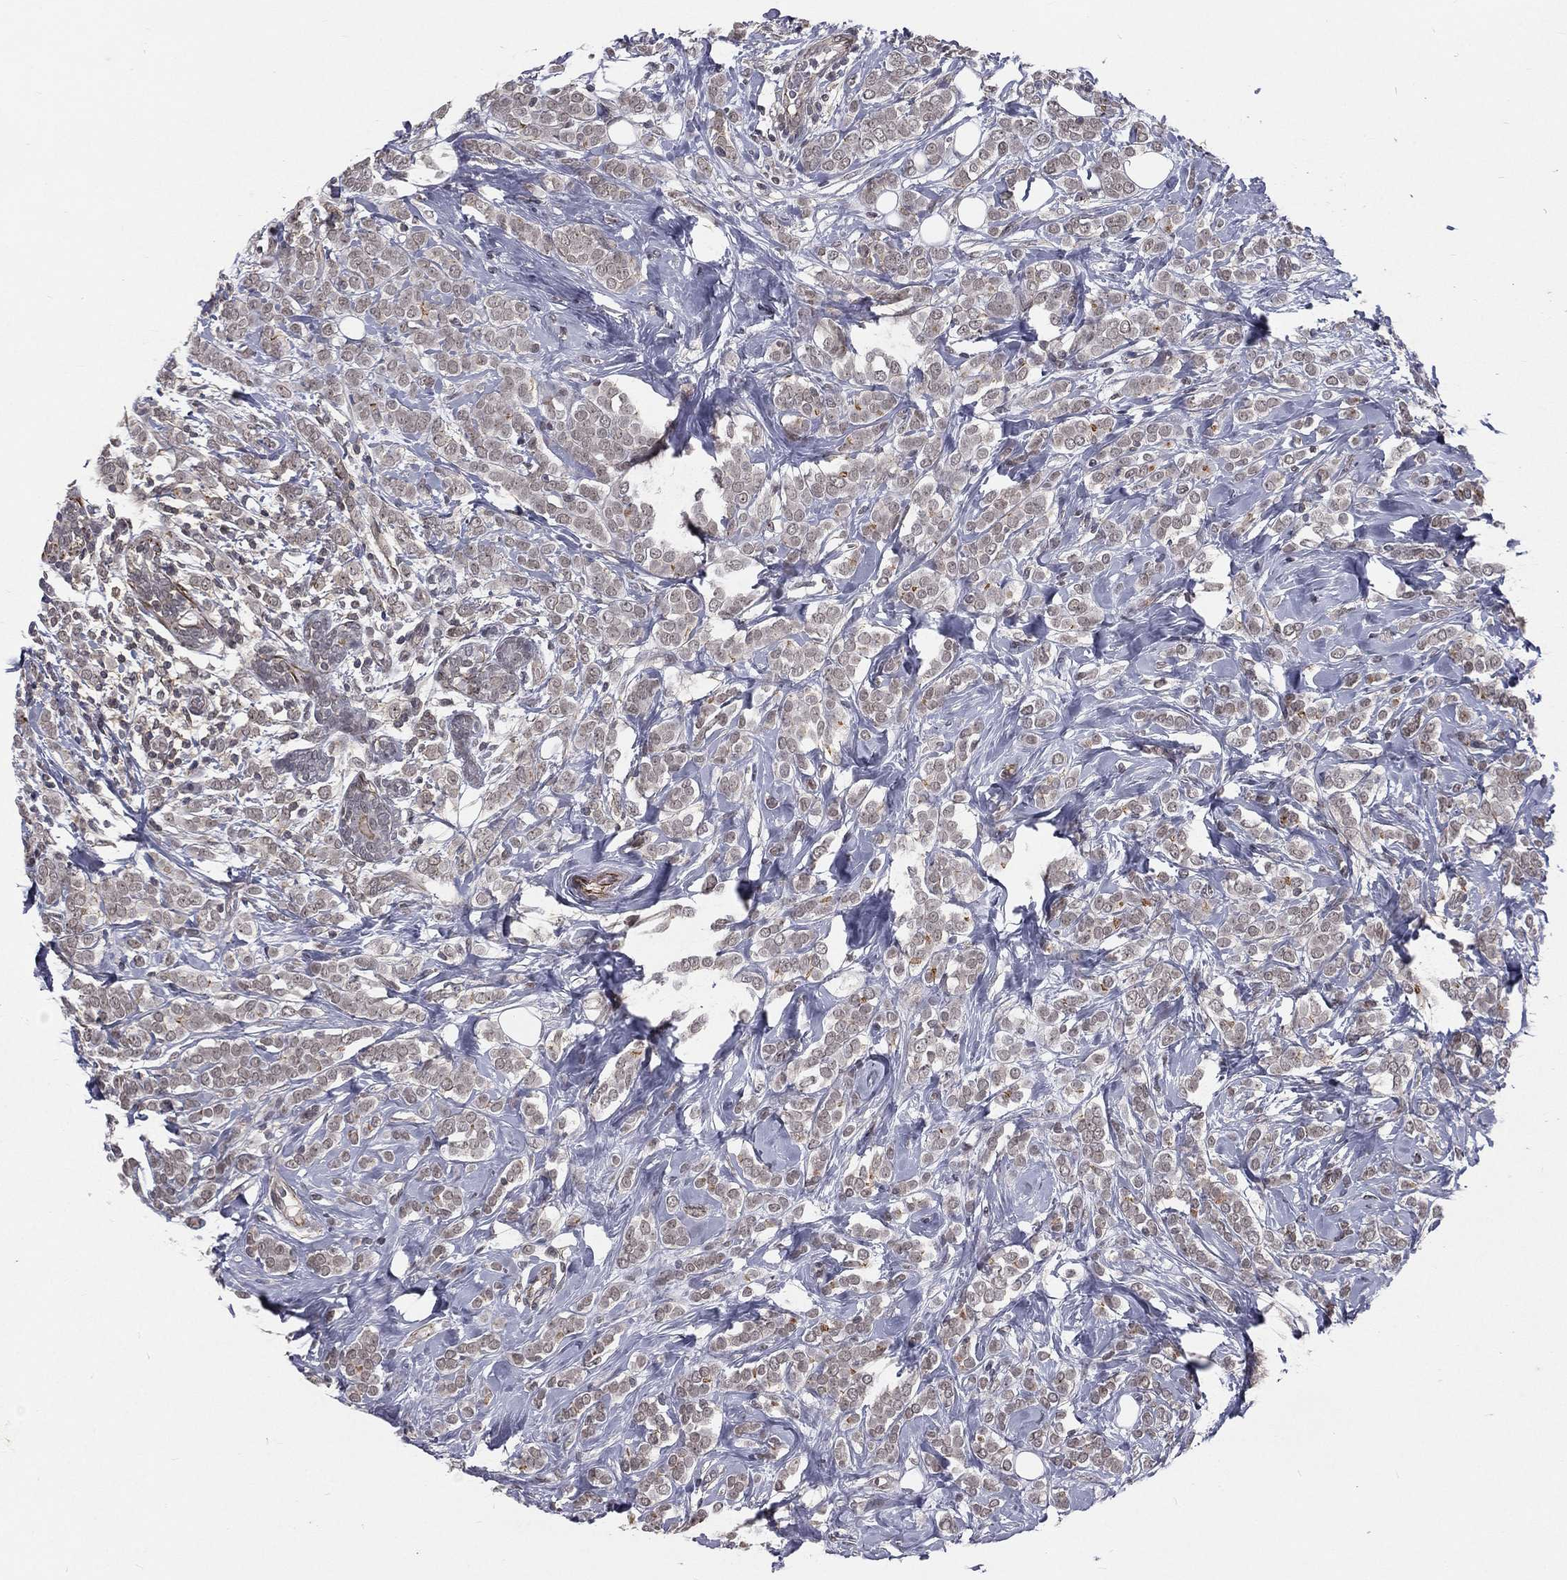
{"staining": {"intensity": "negative", "quantity": "none", "location": "none"}, "tissue": "breast cancer", "cell_type": "Tumor cells", "image_type": "cancer", "snomed": [{"axis": "morphology", "description": "Lobular carcinoma"}, {"axis": "topography", "description": "Breast"}], "caption": "Tumor cells show no significant positivity in breast cancer (lobular carcinoma).", "gene": "MORC2", "patient": {"sex": "female", "age": 49}}